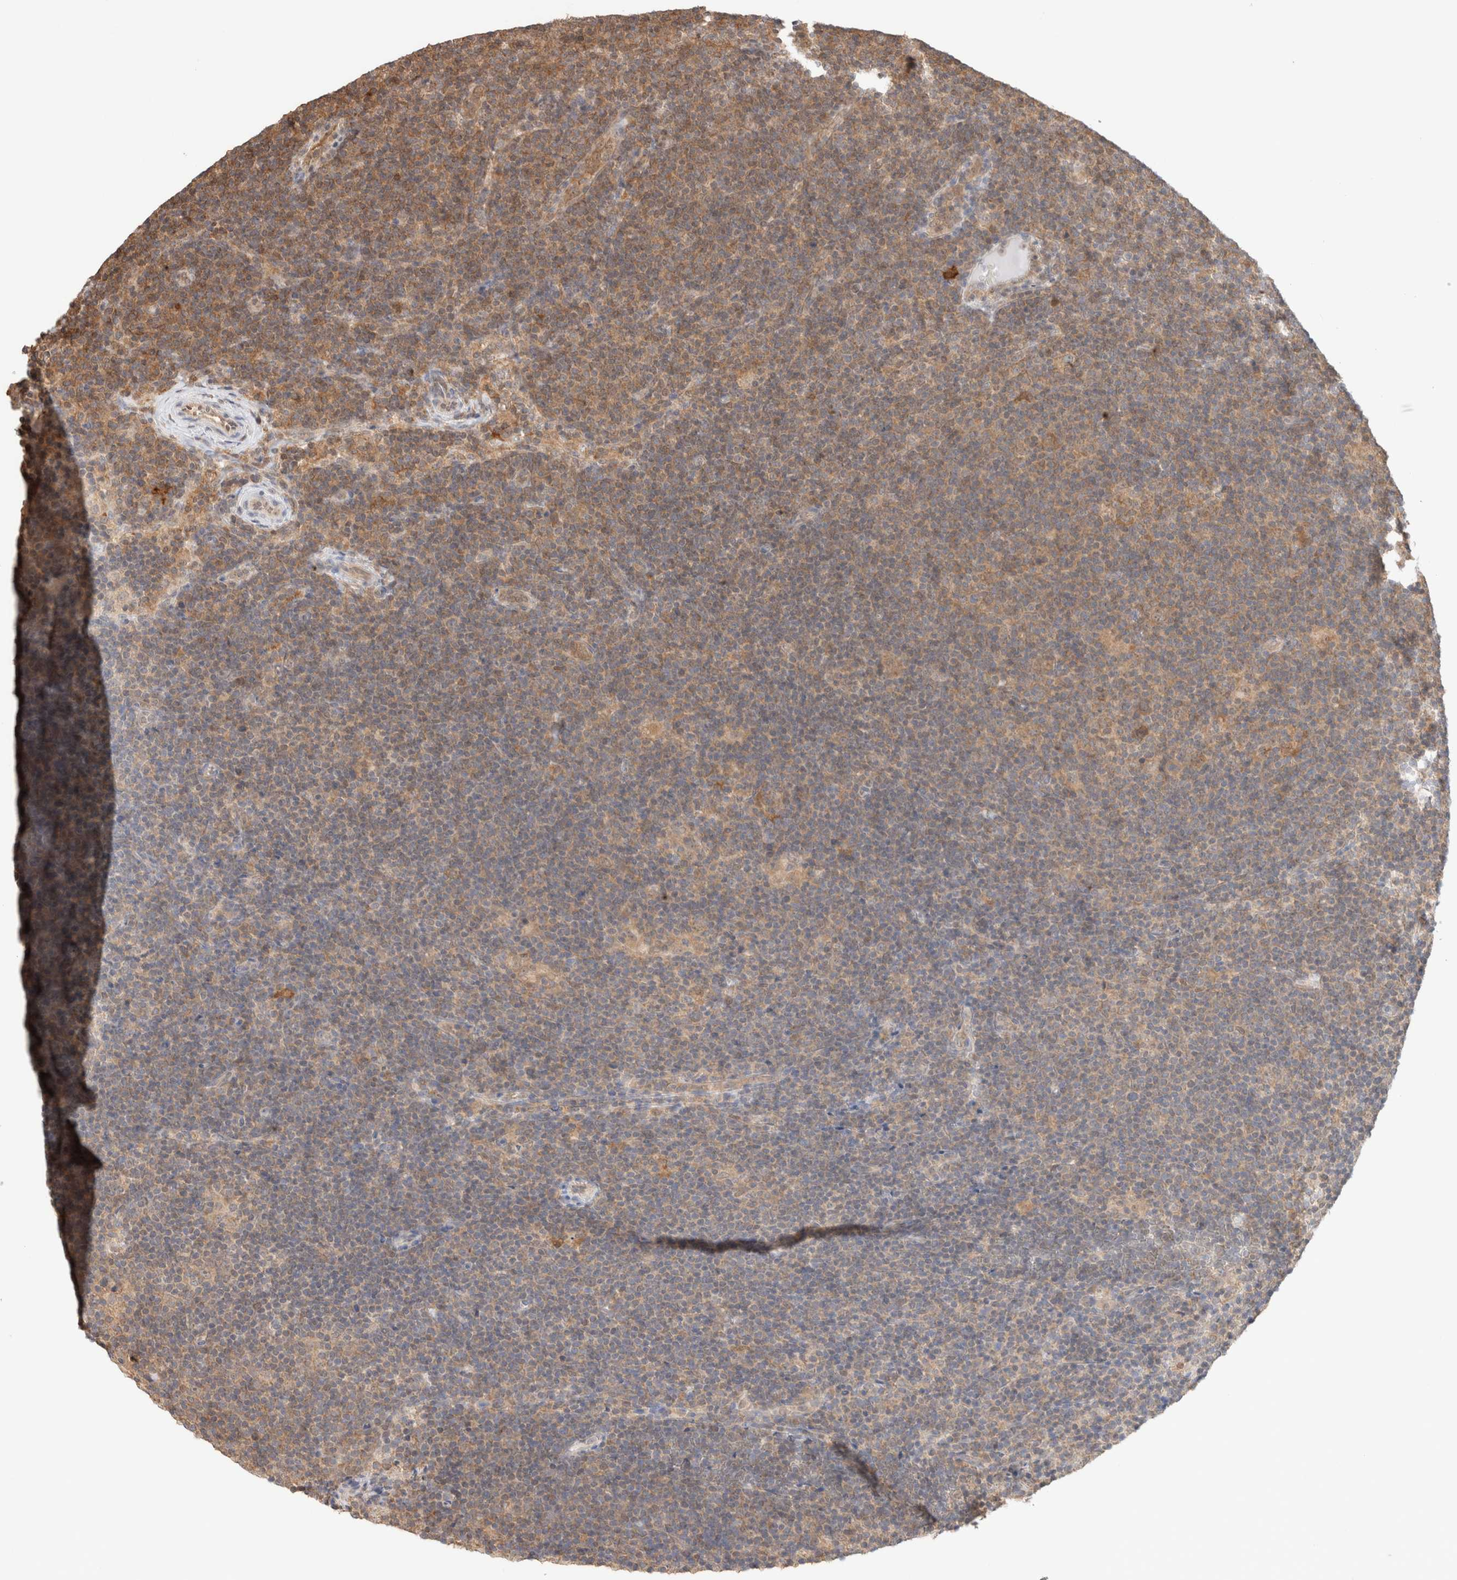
{"staining": {"intensity": "weak", "quantity": ">75%", "location": "cytoplasmic/membranous,nuclear"}, "tissue": "lymphoma", "cell_type": "Tumor cells", "image_type": "cancer", "snomed": [{"axis": "morphology", "description": "Hodgkin's disease, NOS"}, {"axis": "topography", "description": "Lymph node"}], "caption": "Immunohistochemical staining of human lymphoma demonstrates low levels of weak cytoplasmic/membranous and nuclear positivity in about >75% of tumor cells. (brown staining indicates protein expression, while blue staining denotes nuclei).", "gene": "CA13", "patient": {"sex": "female", "age": 57}}